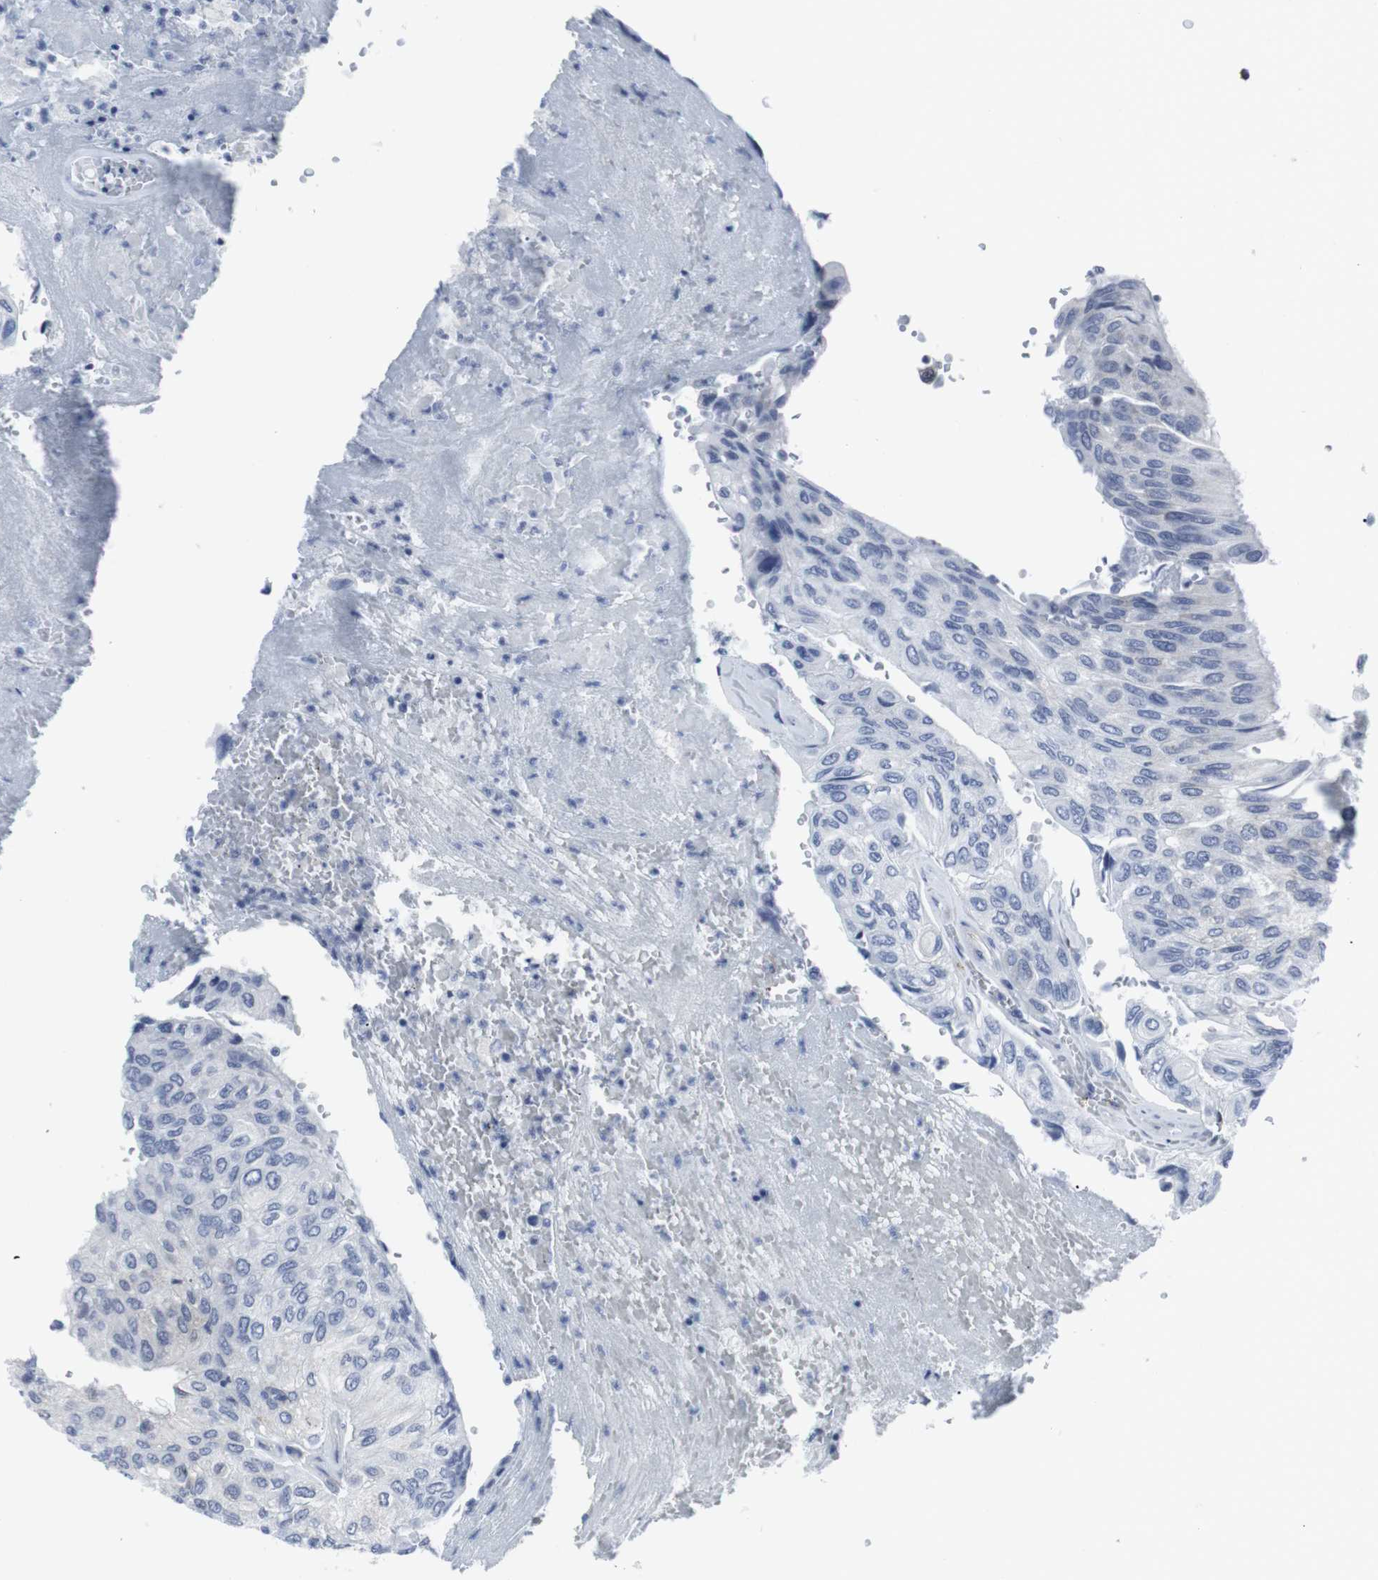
{"staining": {"intensity": "negative", "quantity": "none", "location": "none"}, "tissue": "urothelial cancer", "cell_type": "Tumor cells", "image_type": "cancer", "snomed": [{"axis": "morphology", "description": "Urothelial carcinoma, High grade"}, {"axis": "topography", "description": "Urinary bladder"}], "caption": "Tumor cells are negative for protein expression in human high-grade urothelial carcinoma.", "gene": "GEMIN2", "patient": {"sex": "male", "age": 66}}